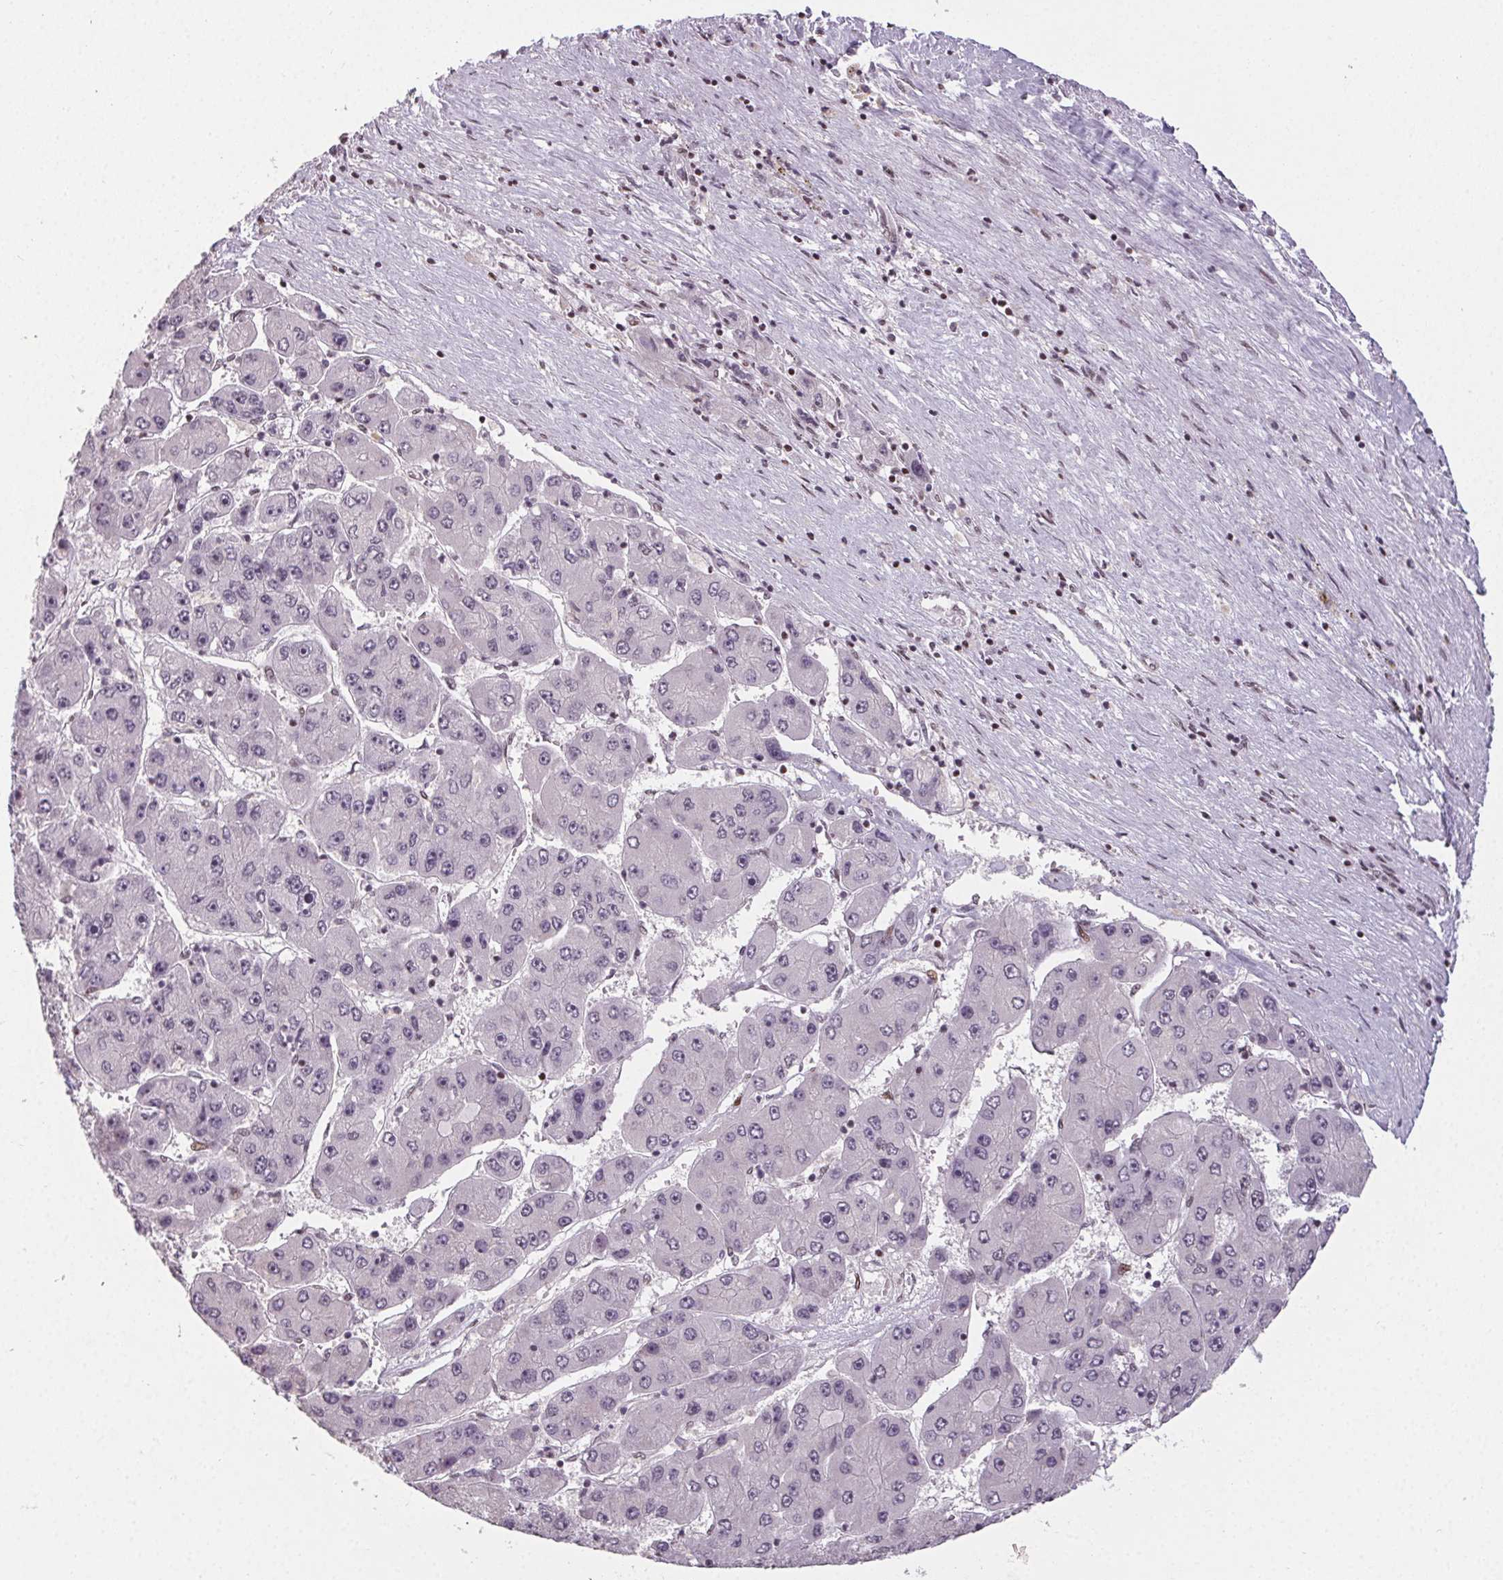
{"staining": {"intensity": "negative", "quantity": "none", "location": "none"}, "tissue": "liver cancer", "cell_type": "Tumor cells", "image_type": "cancer", "snomed": [{"axis": "morphology", "description": "Carcinoma, Hepatocellular, NOS"}, {"axis": "topography", "description": "Liver"}], "caption": "Immunohistochemical staining of hepatocellular carcinoma (liver) reveals no significant expression in tumor cells.", "gene": "KMT2A", "patient": {"sex": "female", "age": 61}}